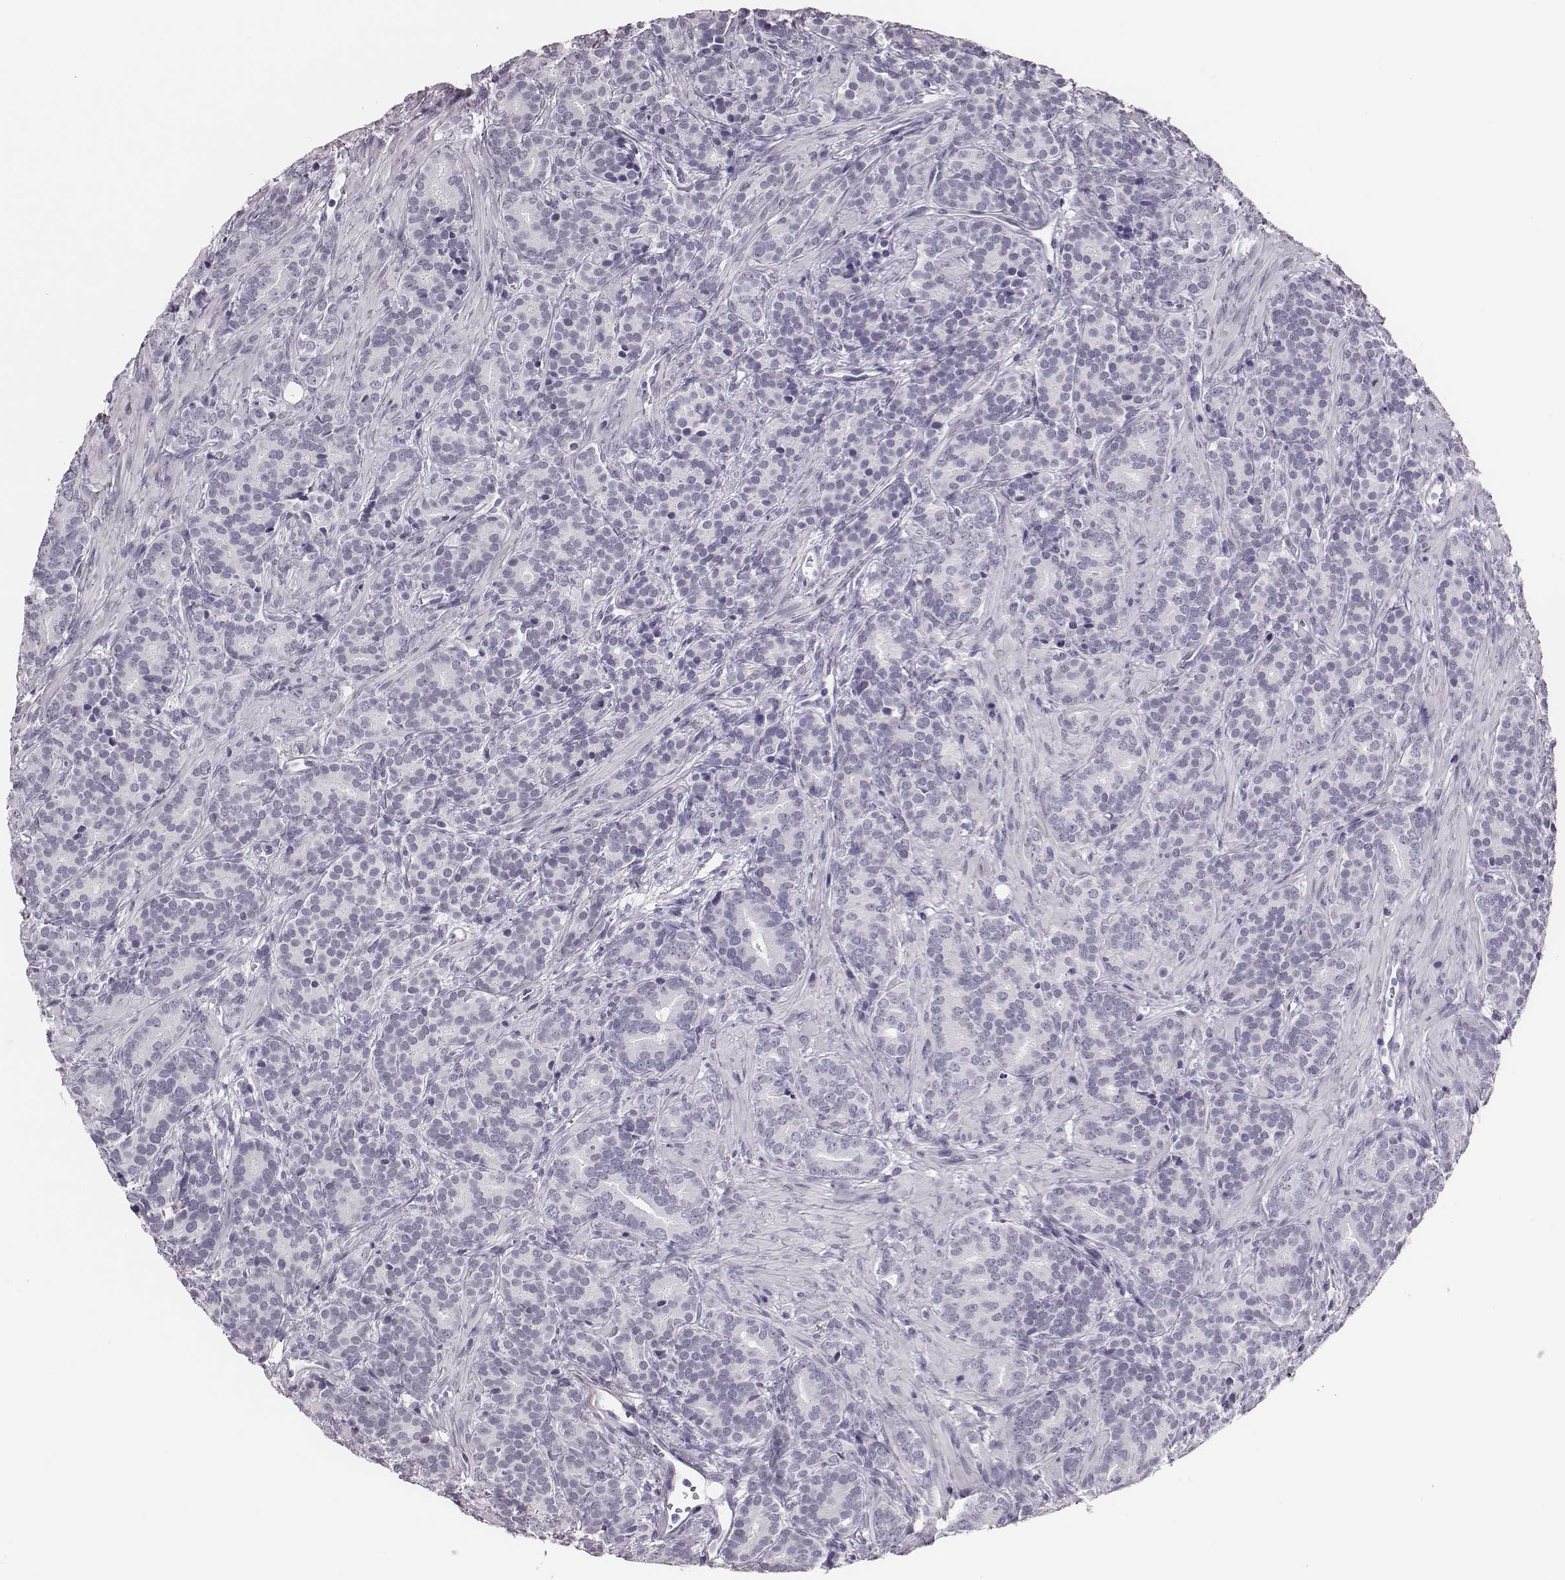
{"staining": {"intensity": "negative", "quantity": "none", "location": "none"}, "tissue": "prostate cancer", "cell_type": "Tumor cells", "image_type": "cancer", "snomed": [{"axis": "morphology", "description": "Adenocarcinoma, High grade"}, {"axis": "topography", "description": "Prostate"}], "caption": "This is a image of immunohistochemistry (IHC) staining of prostate high-grade adenocarcinoma, which shows no positivity in tumor cells.", "gene": "H1-6", "patient": {"sex": "male", "age": 84}}